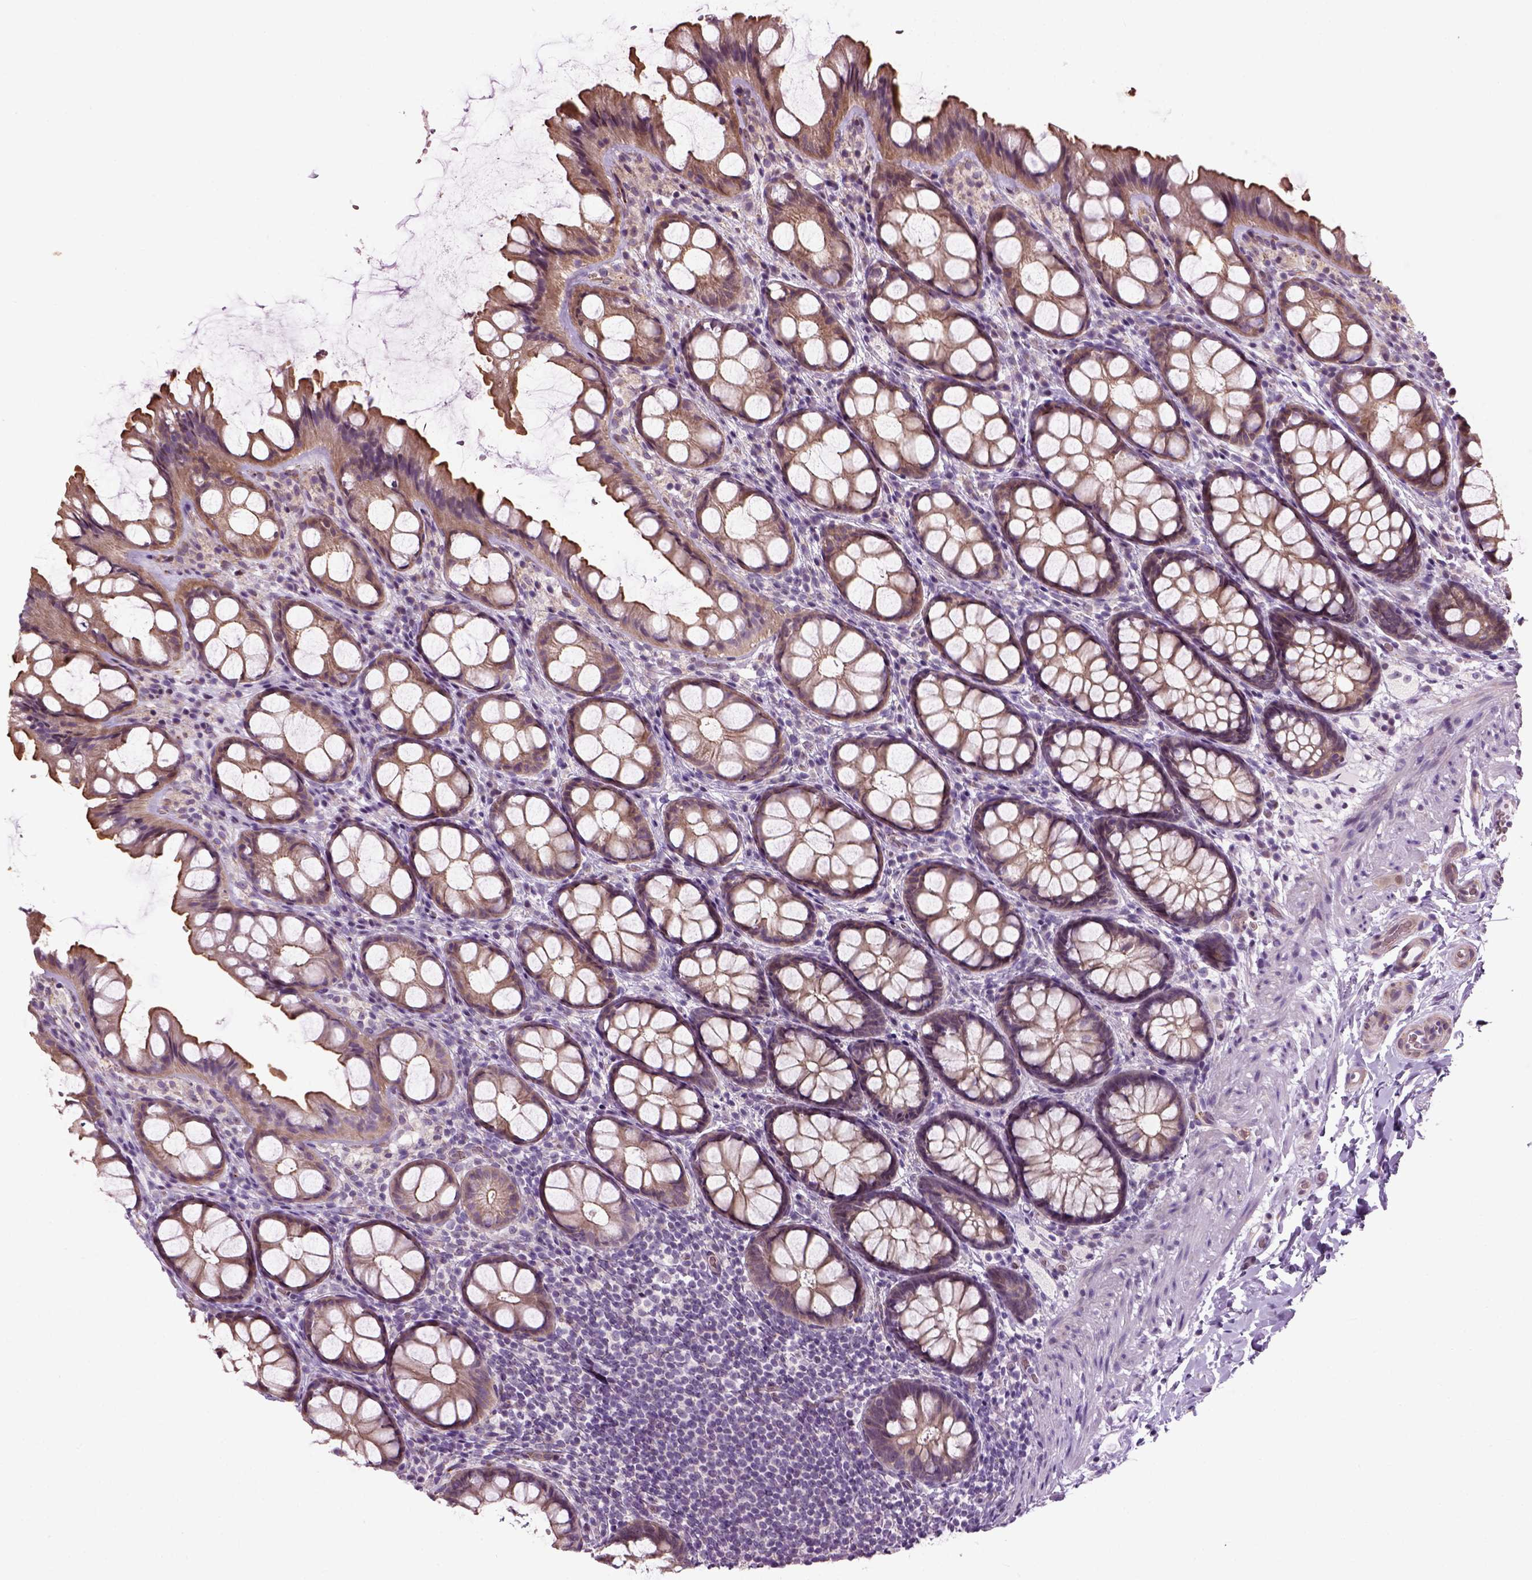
{"staining": {"intensity": "weak", "quantity": ">75%", "location": "cytoplasmic/membranous"}, "tissue": "colon", "cell_type": "Endothelial cells", "image_type": "normal", "snomed": [{"axis": "morphology", "description": "Normal tissue, NOS"}, {"axis": "topography", "description": "Colon"}], "caption": "Protein staining of unremarkable colon demonstrates weak cytoplasmic/membranous positivity in about >75% of endothelial cells. (DAB (3,3'-diaminobenzidine) IHC with brightfield microscopy, high magnification).", "gene": "XK", "patient": {"sex": "male", "age": 47}}